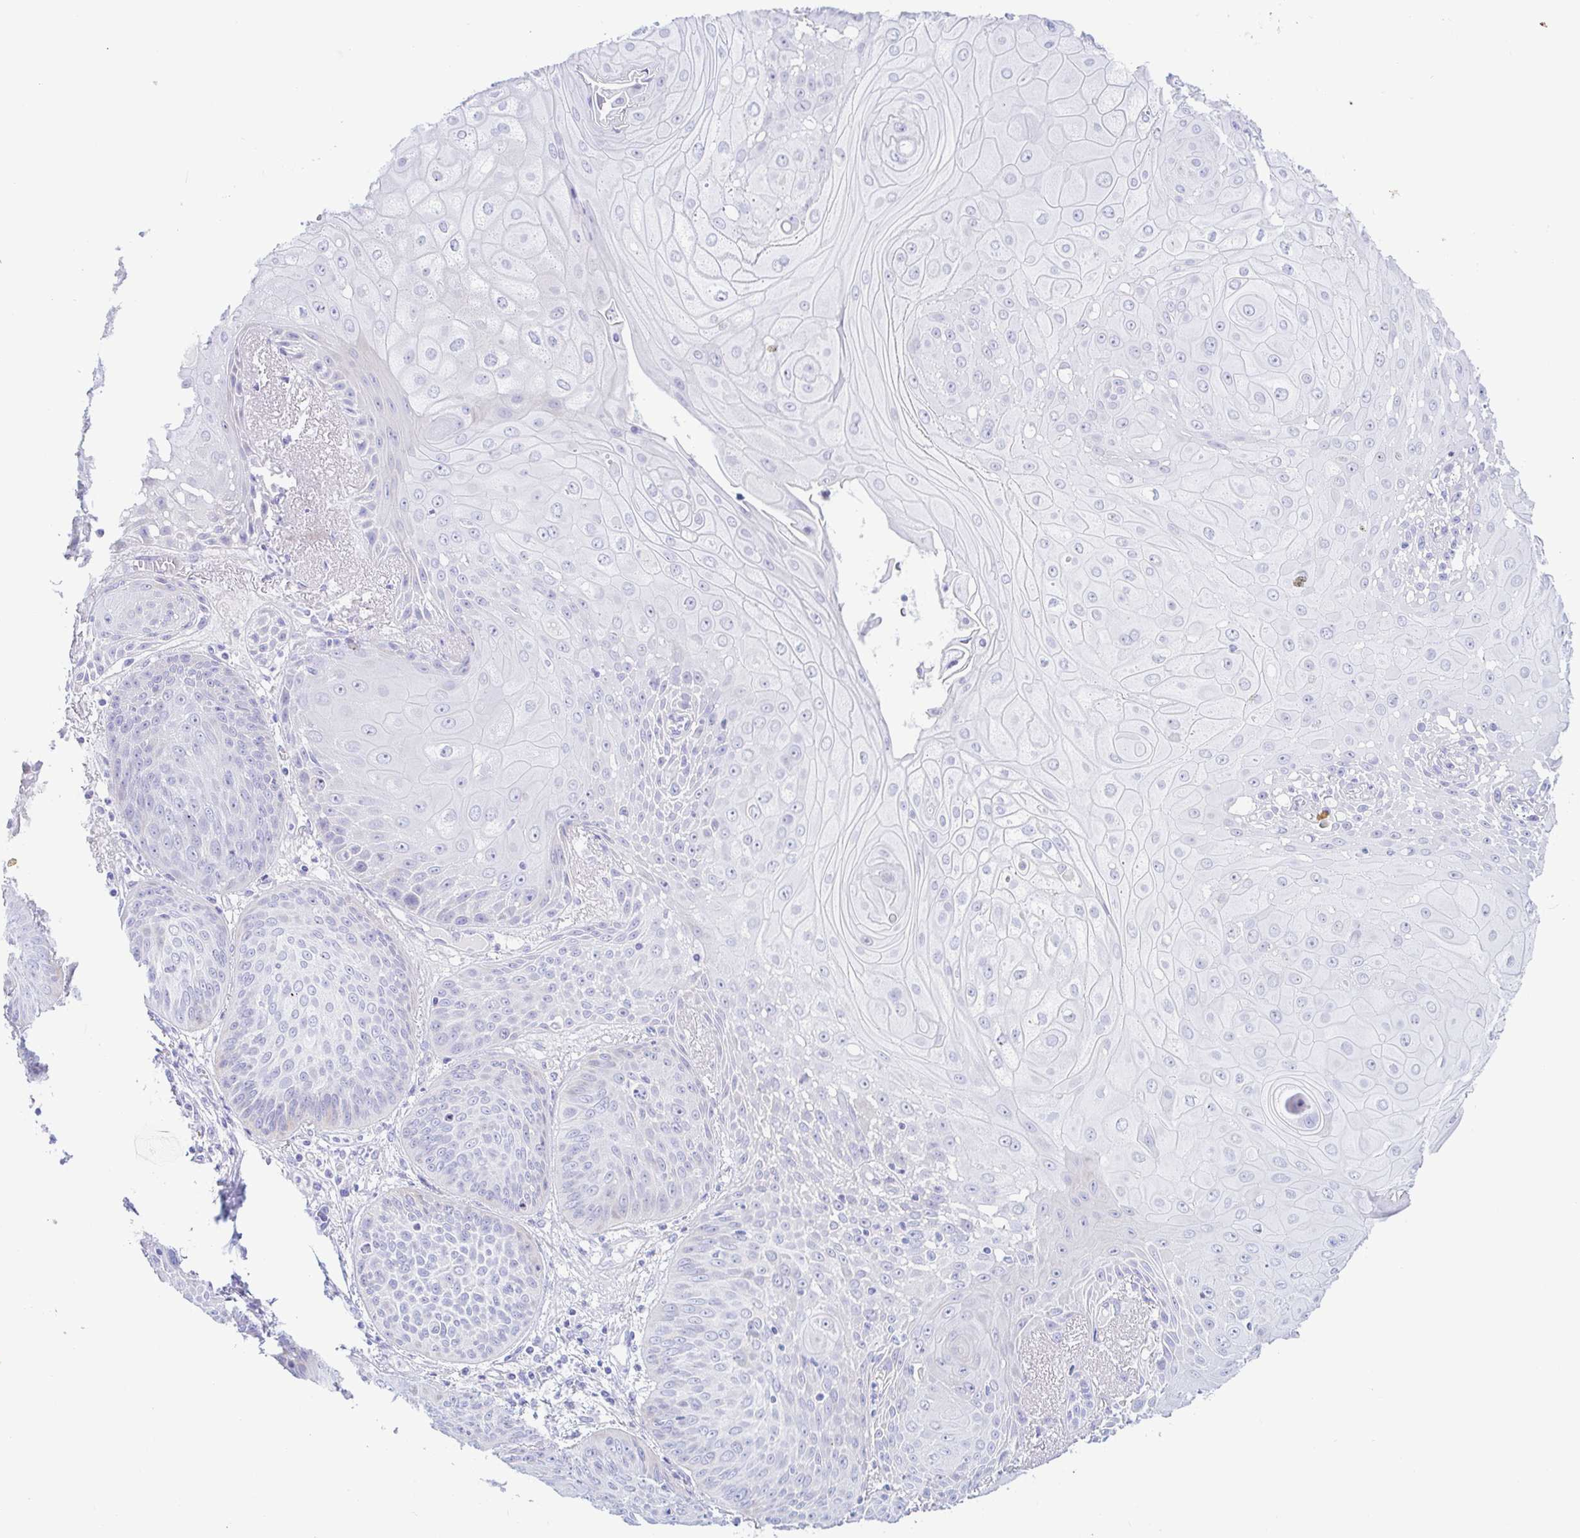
{"staining": {"intensity": "negative", "quantity": "none", "location": "none"}, "tissue": "lung cancer", "cell_type": "Tumor cells", "image_type": "cancer", "snomed": [{"axis": "morphology", "description": "Squamous cell carcinoma, NOS"}, {"axis": "topography", "description": "Lung"}], "caption": "This is an IHC image of squamous cell carcinoma (lung). There is no staining in tumor cells.", "gene": "PINLYP", "patient": {"sex": "male", "age": 74}}